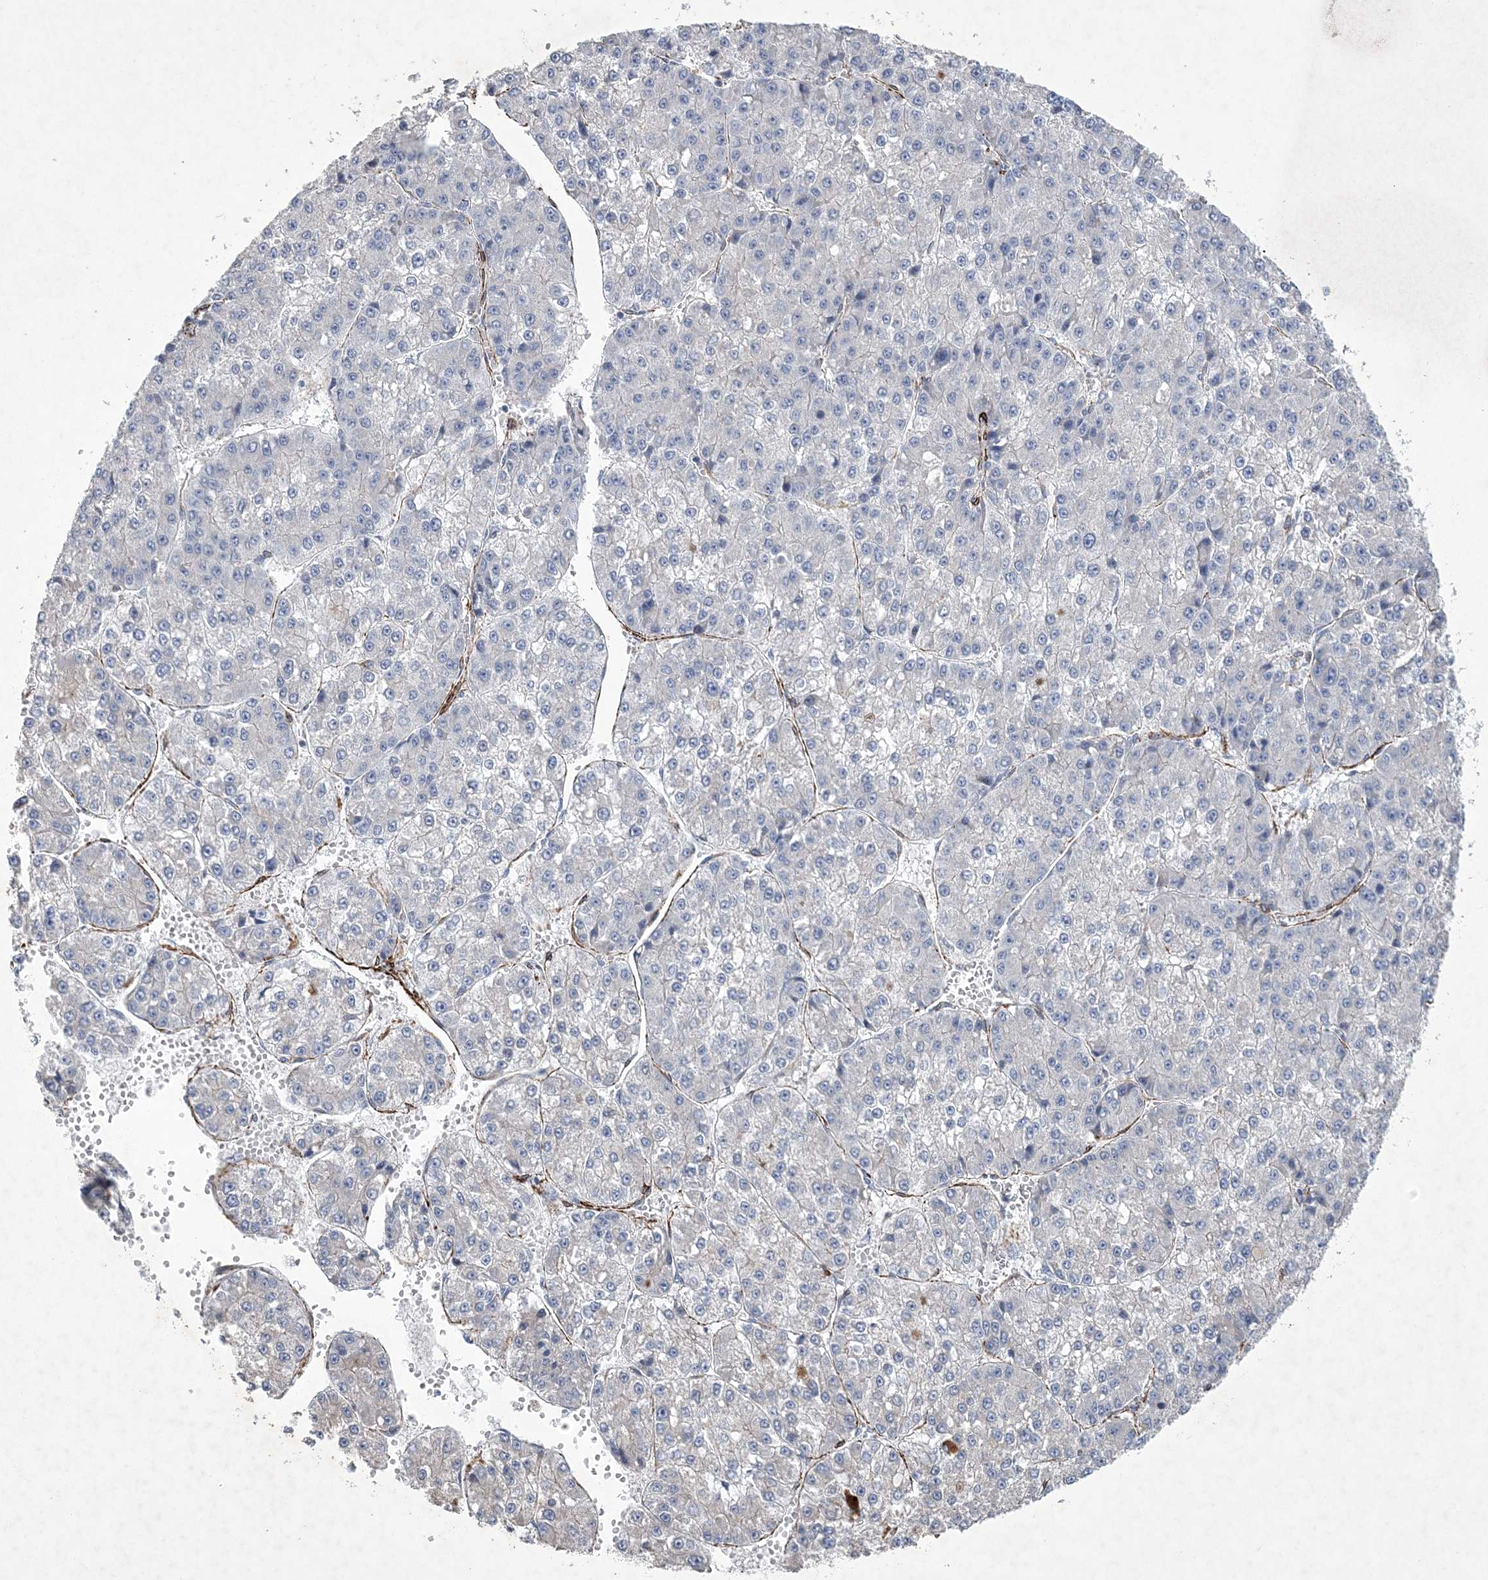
{"staining": {"intensity": "negative", "quantity": "none", "location": "none"}, "tissue": "liver cancer", "cell_type": "Tumor cells", "image_type": "cancer", "snomed": [{"axis": "morphology", "description": "Carcinoma, Hepatocellular, NOS"}, {"axis": "topography", "description": "Liver"}], "caption": "This is an immunohistochemistry (IHC) micrograph of liver hepatocellular carcinoma. There is no expression in tumor cells.", "gene": "ARSJ", "patient": {"sex": "female", "age": 73}}